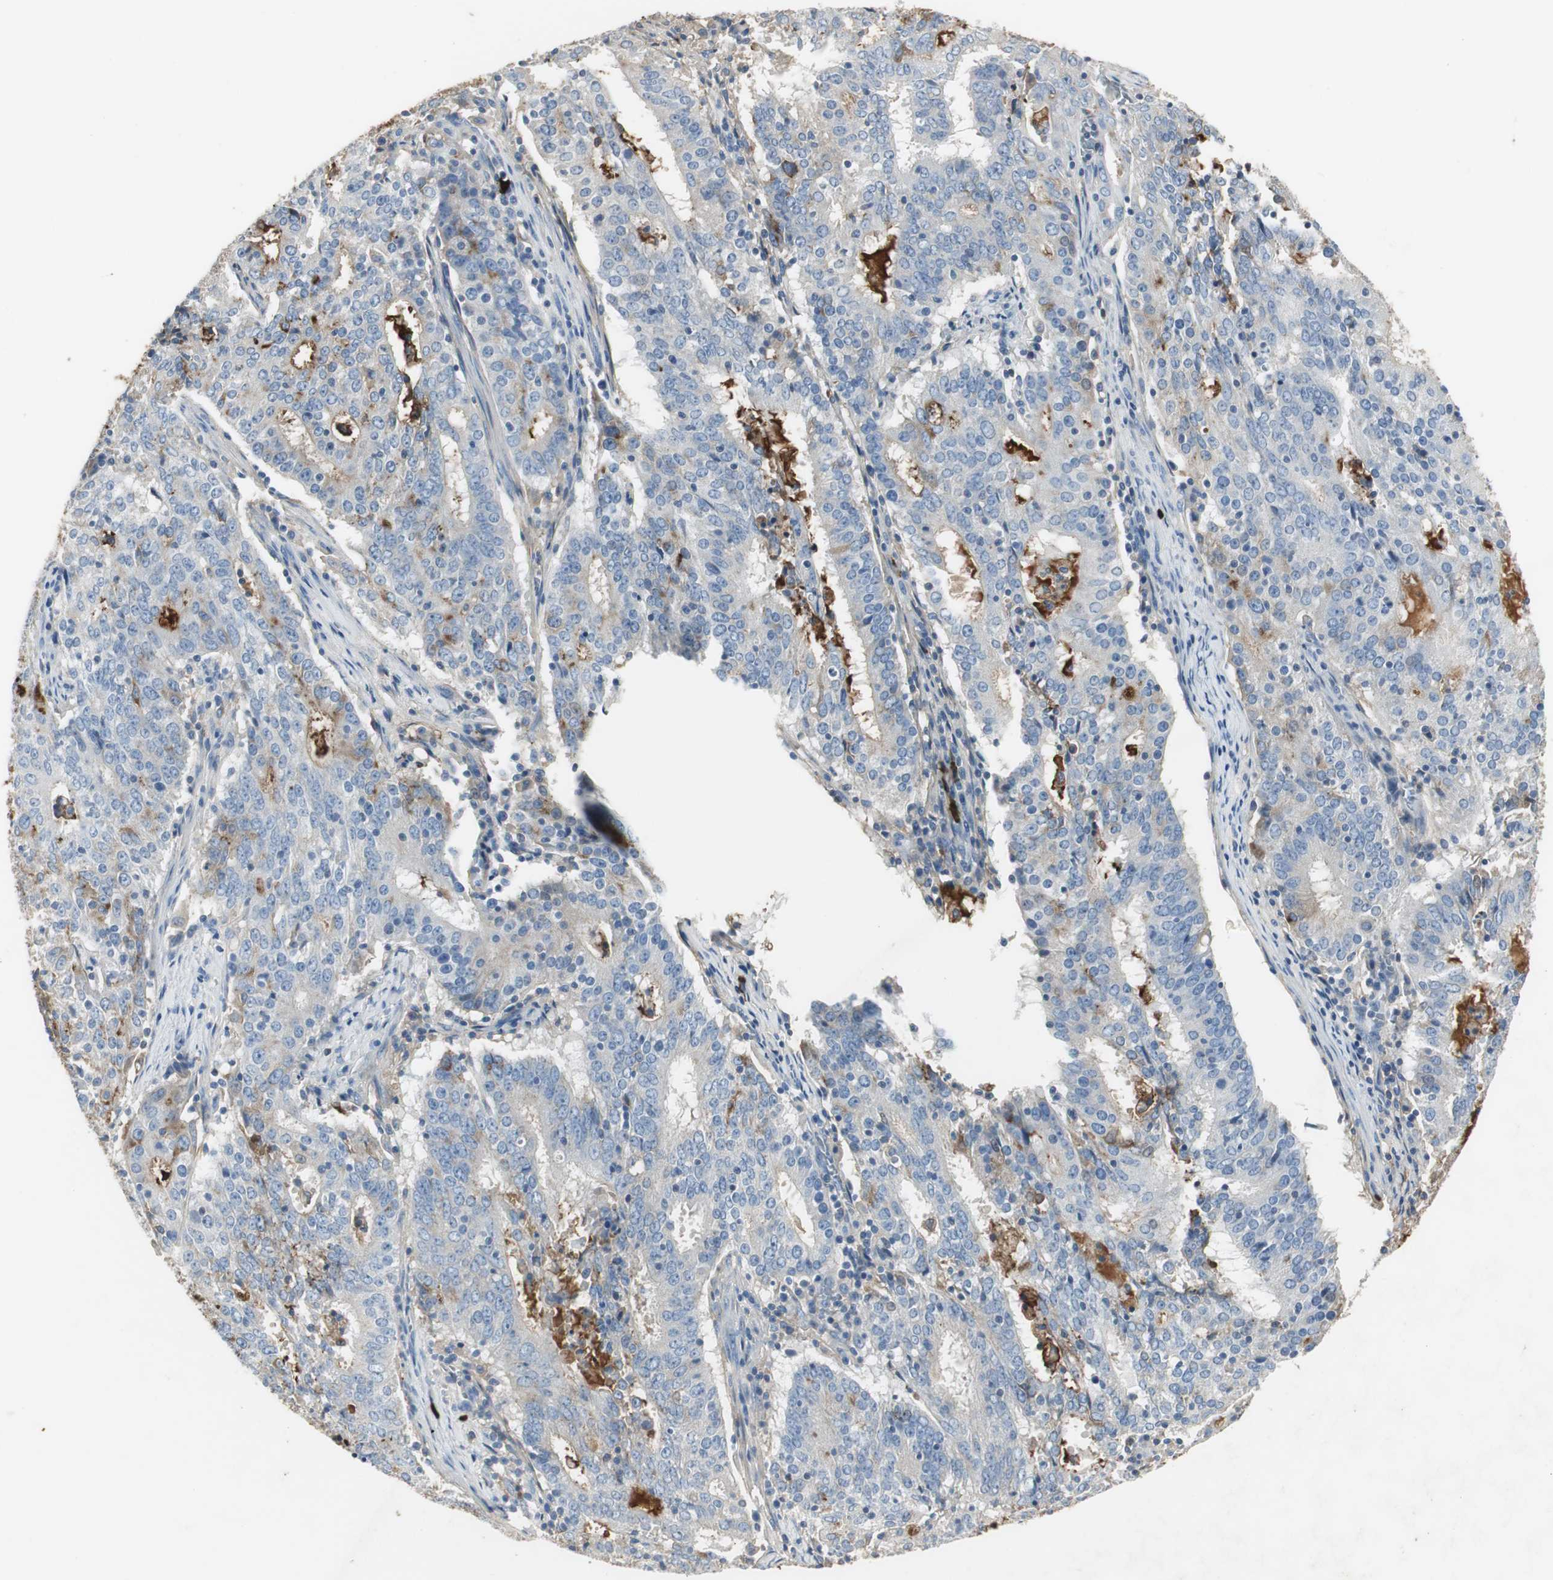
{"staining": {"intensity": "weak", "quantity": "<25%", "location": "cytoplasmic/membranous"}, "tissue": "cervical cancer", "cell_type": "Tumor cells", "image_type": "cancer", "snomed": [{"axis": "morphology", "description": "Adenocarcinoma, NOS"}, {"axis": "topography", "description": "Cervix"}], "caption": "DAB immunohistochemical staining of cervical cancer reveals no significant positivity in tumor cells. (DAB immunohistochemistry (IHC), high magnification).", "gene": "IGHA1", "patient": {"sex": "female", "age": 44}}